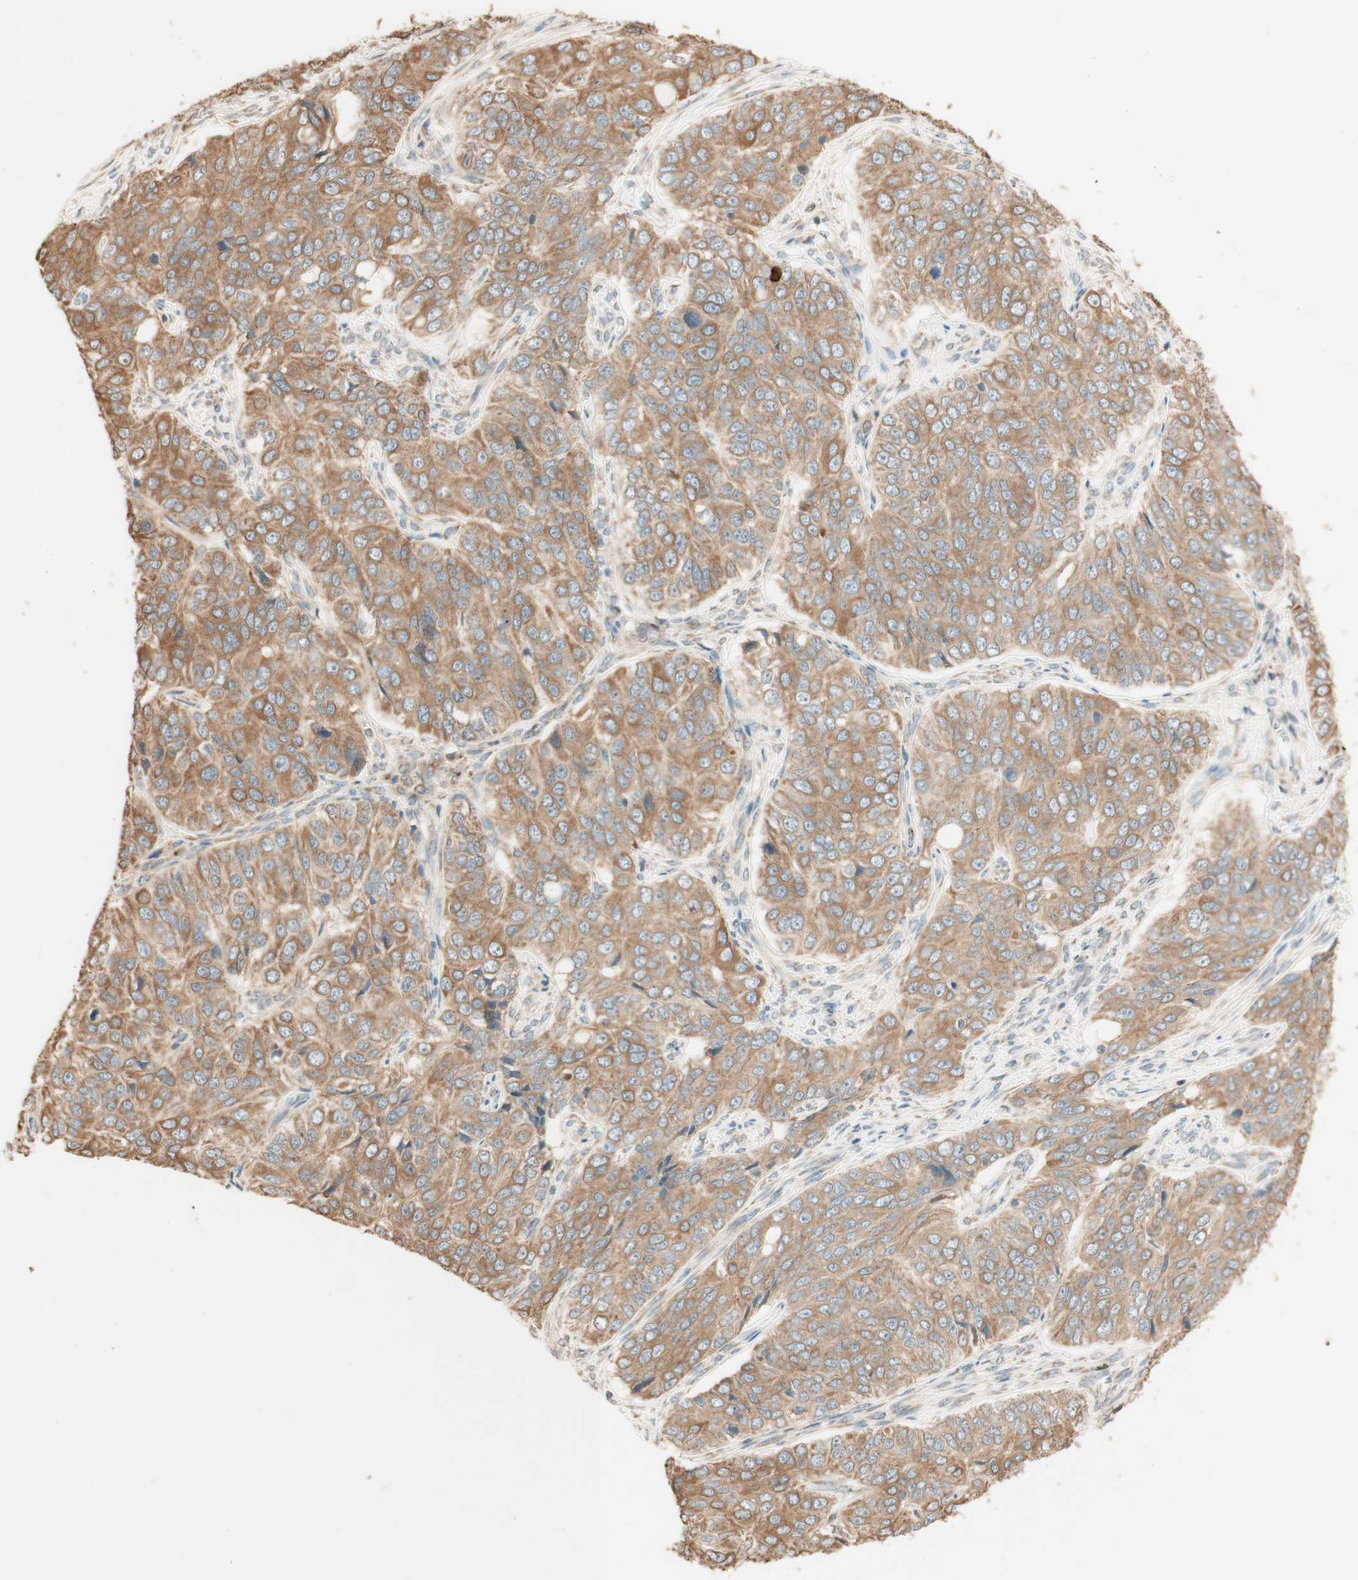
{"staining": {"intensity": "moderate", "quantity": ">75%", "location": "cytoplasmic/membranous"}, "tissue": "ovarian cancer", "cell_type": "Tumor cells", "image_type": "cancer", "snomed": [{"axis": "morphology", "description": "Carcinoma, endometroid"}, {"axis": "topography", "description": "Ovary"}], "caption": "The micrograph exhibits a brown stain indicating the presence of a protein in the cytoplasmic/membranous of tumor cells in endometroid carcinoma (ovarian).", "gene": "CLCN2", "patient": {"sex": "female", "age": 51}}